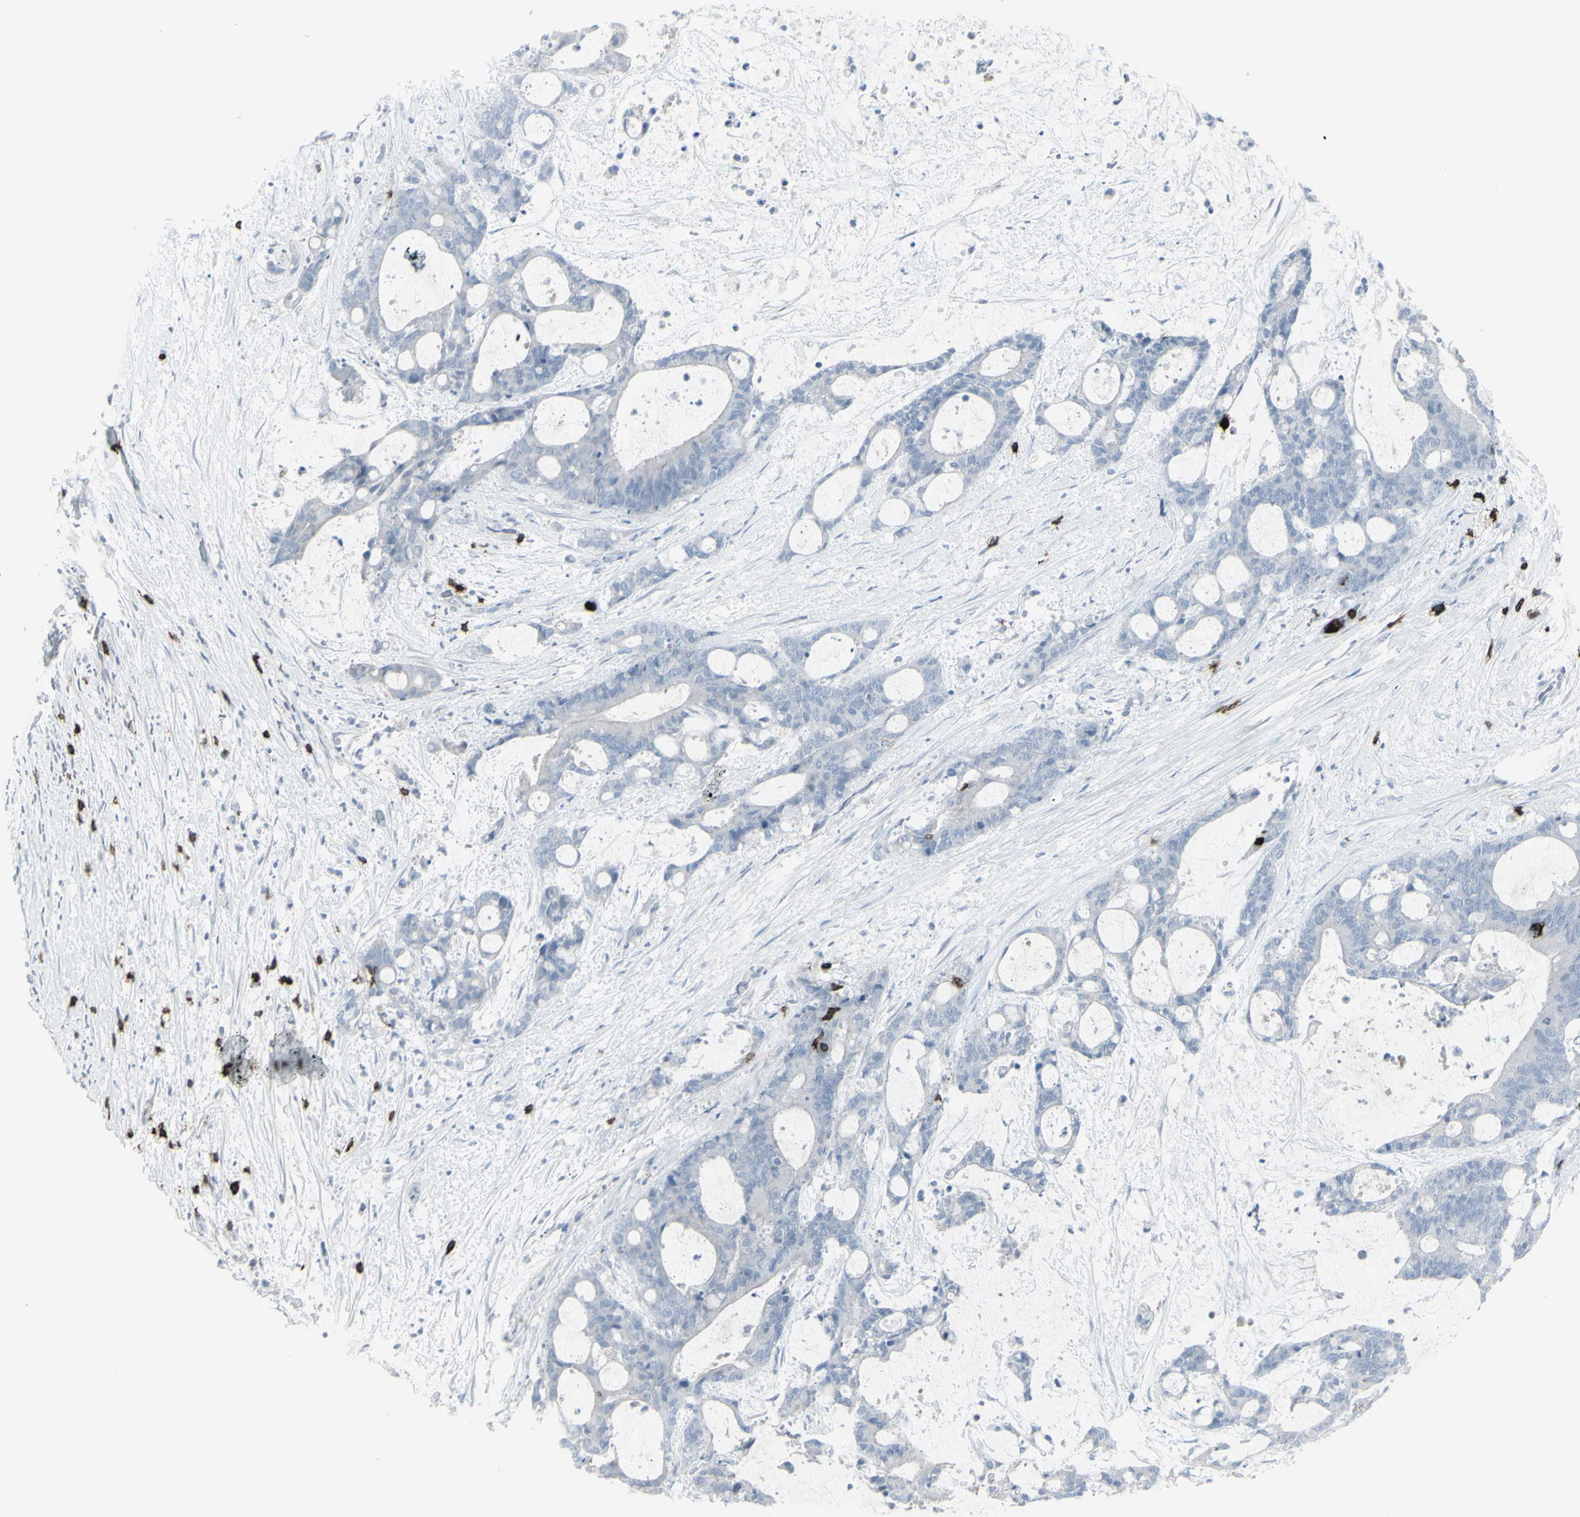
{"staining": {"intensity": "negative", "quantity": "none", "location": "none"}, "tissue": "liver cancer", "cell_type": "Tumor cells", "image_type": "cancer", "snomed": [{"axis": "morphology", "description": "Cholangiocarcinoma"}, {"axis": "topography", "description": "Liver"}], "caption": "High power microscopy image of an immunohistochemistry image of liver cholangiocarcinoma, revealing no significant staining in tumor cells.", "gene": "CD247", "patient": {"sex": "female", "age": 73}}